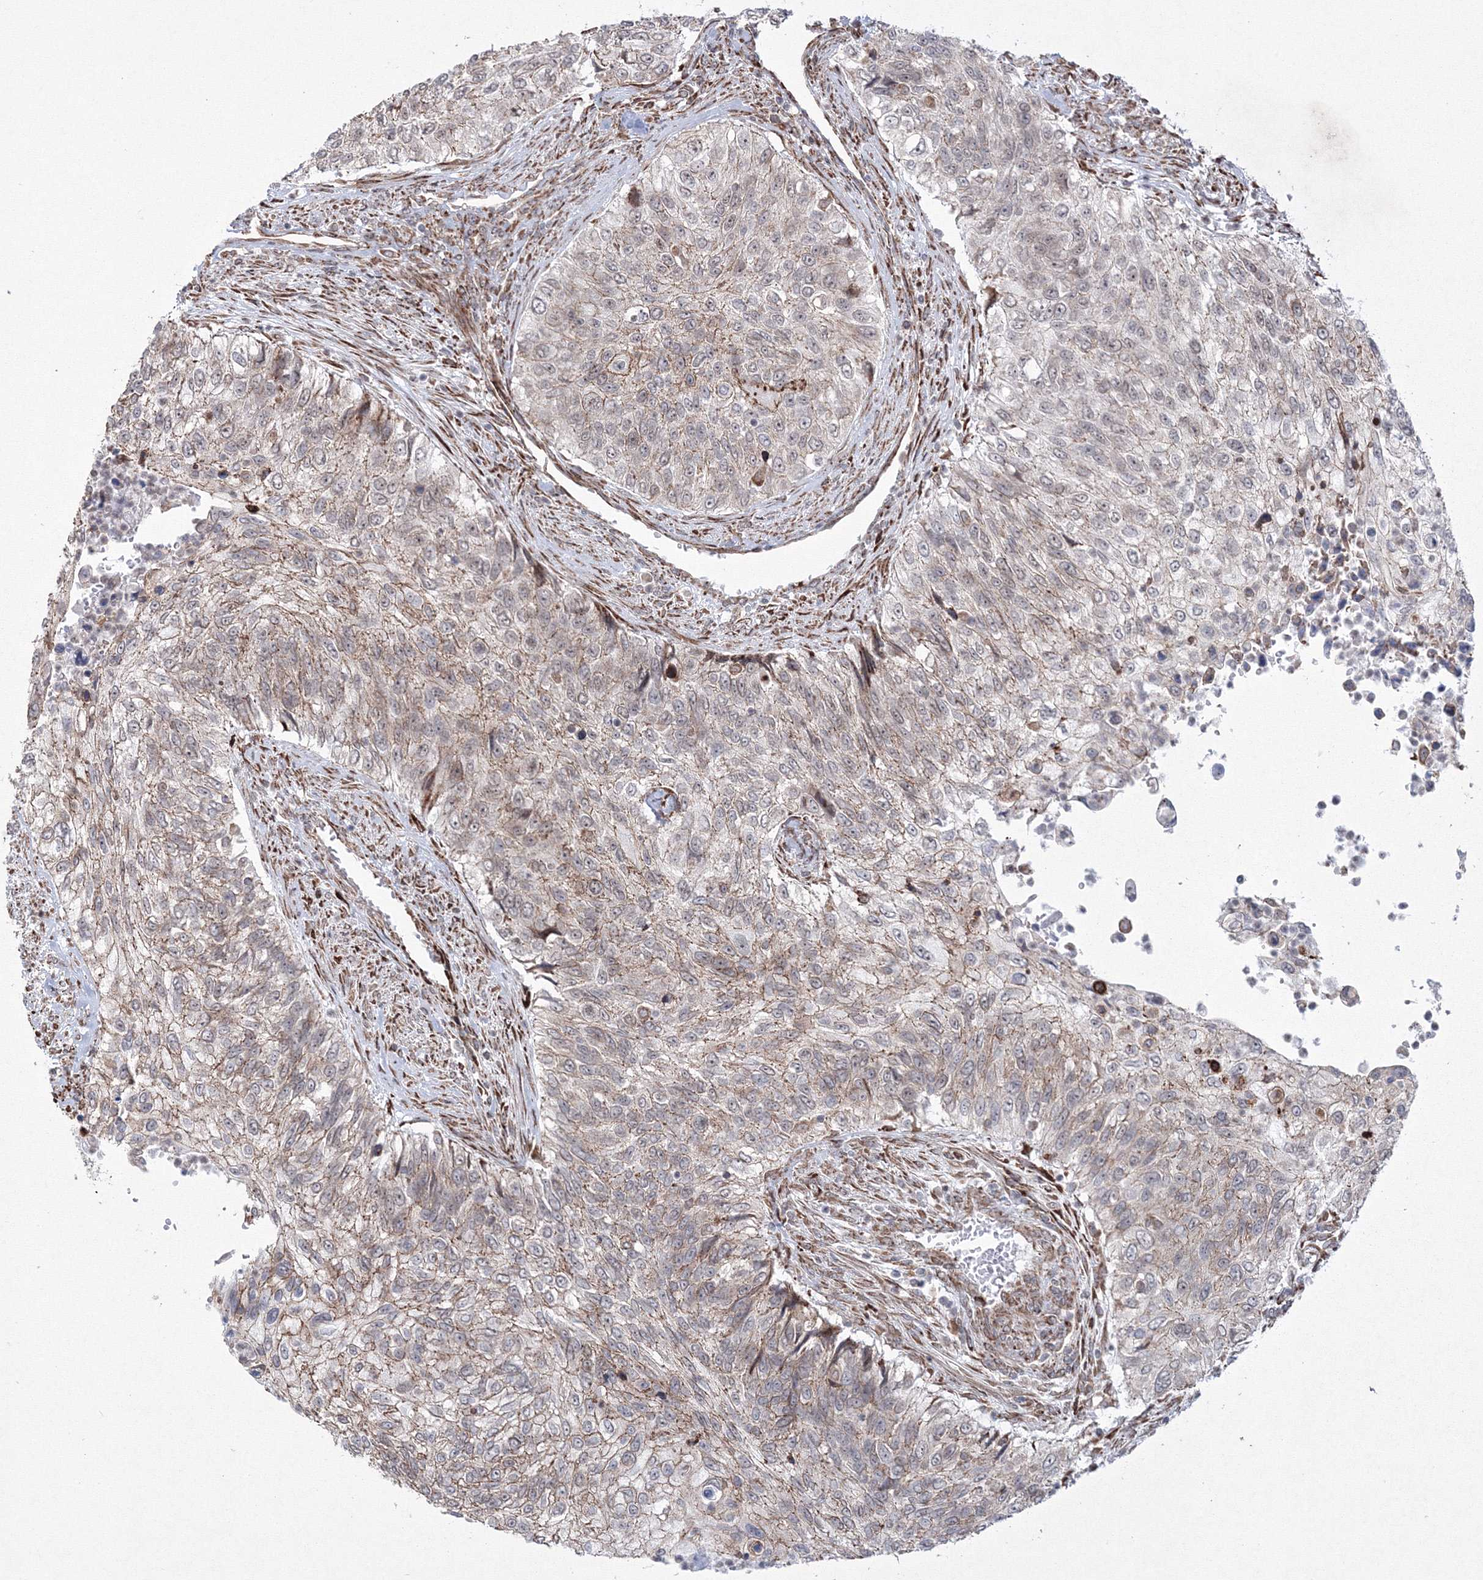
{"staining": {"intensity": "weak", "quantity": "25%-75%", "location": "cytoplasmic/membranous"}, "tissue": "urothelial cancer", "cell_type": "Tumor cells", "image_type": "cancer", "snomed": [{"axis": "morphology", "description": "Urothelial carcinoma, High grade"}, {"axis": "topography", "description": "Urinary bladder"}], "caption": "IHC of high-grade urothelial carcinoma demonstrates low levels of weak cytoplasmic/membranous positivity in about 25%-75% of tumor cells.", "gene": "EFCAB12", "patient": {"sex": "female", "age": 60}}